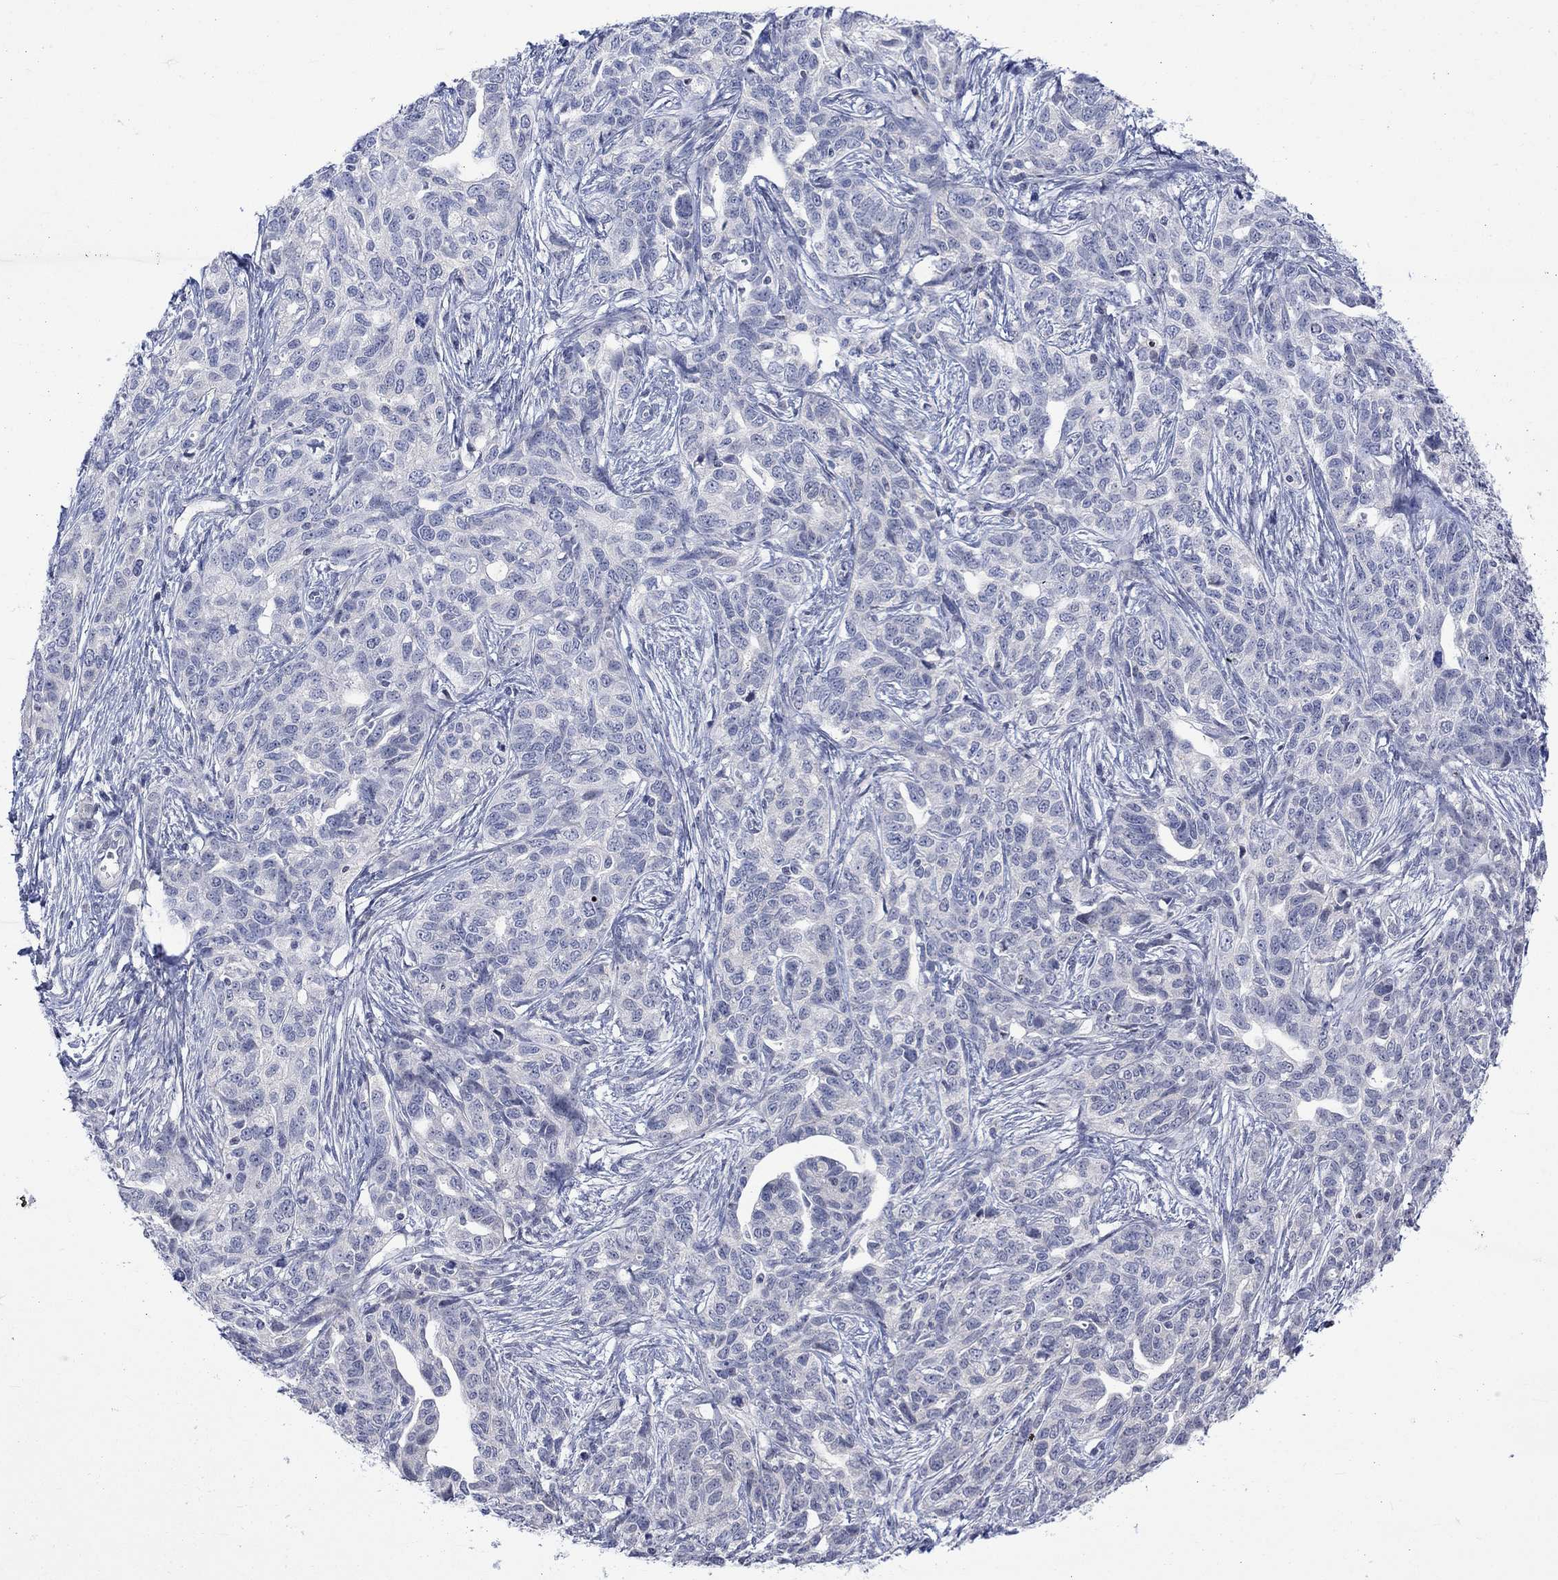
{"staining": {"intensity": "negative", "quantity": "none", "location": "none"}, "tissue": "ovarian cancer", "cell_type": "Tumor cells", "image_type": "cancer", "snomed": [{"axis": "morphology", "description": "Cystadenocarcinoma, serous, NOS"}, {"axis": "topography", "description": "Ovary"}], "caption": "Tumor cells show no significant protein expression in ovarian cancer.", "gene": "DCX", "patient": {"sex": "female", "age": 71}}